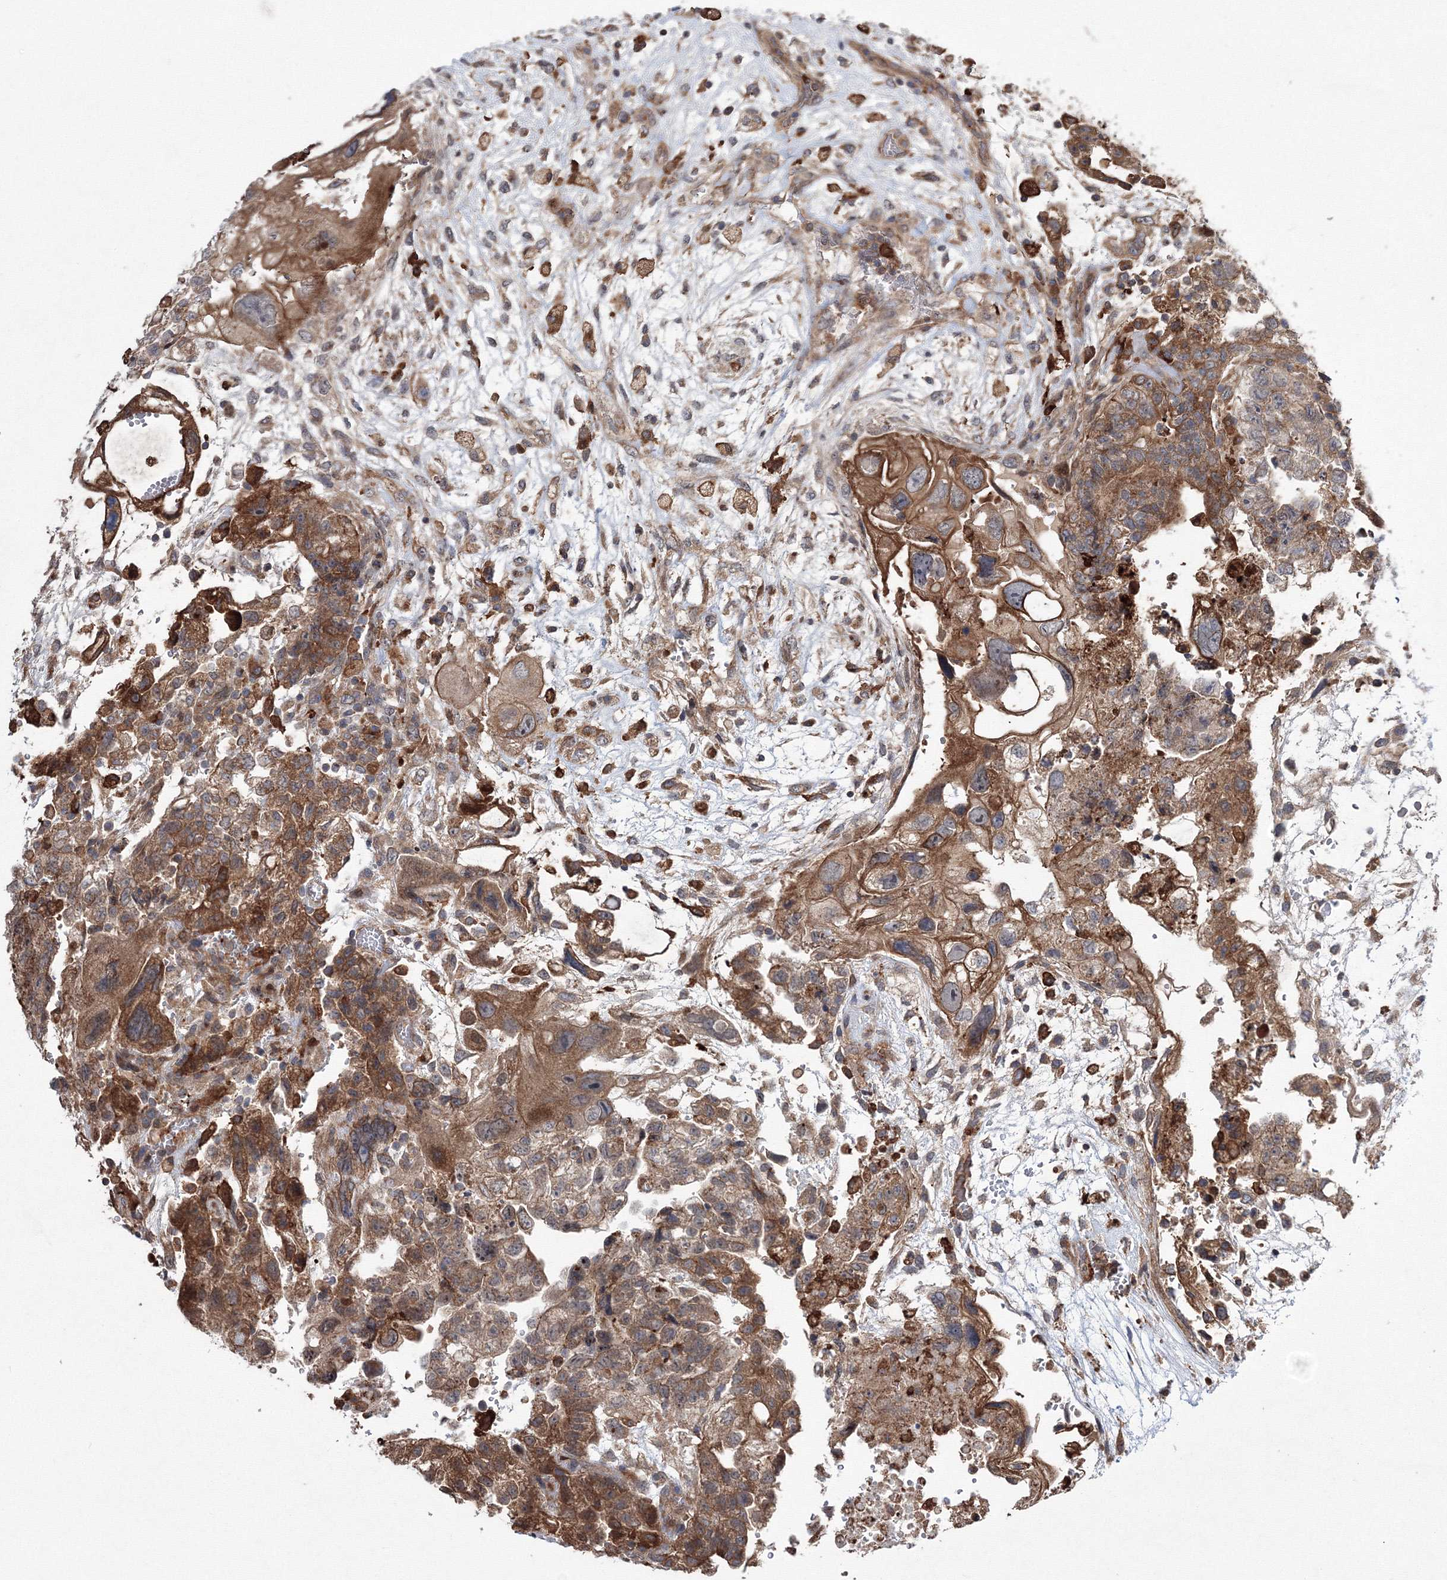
{"staining": {"intensity": "strong", "quantity": ">75%", "location": "cytoplasmic/membranous"}, "tissue": "testis cancer", "cell_type": "Tumor cells", "image_type": "cancer", "snomed": [{"axis": "morphology", "description": "Carcinoma, Embryonal, NOS"}, {"axis": "topography", "description": "Testis"}], "caption": "Human testis embryonal carcinoma stained with a protein marker shows strong staining in tumor cells.", "gene": "RANBP3L", "patient": {"sex": "male", "age": 36}}